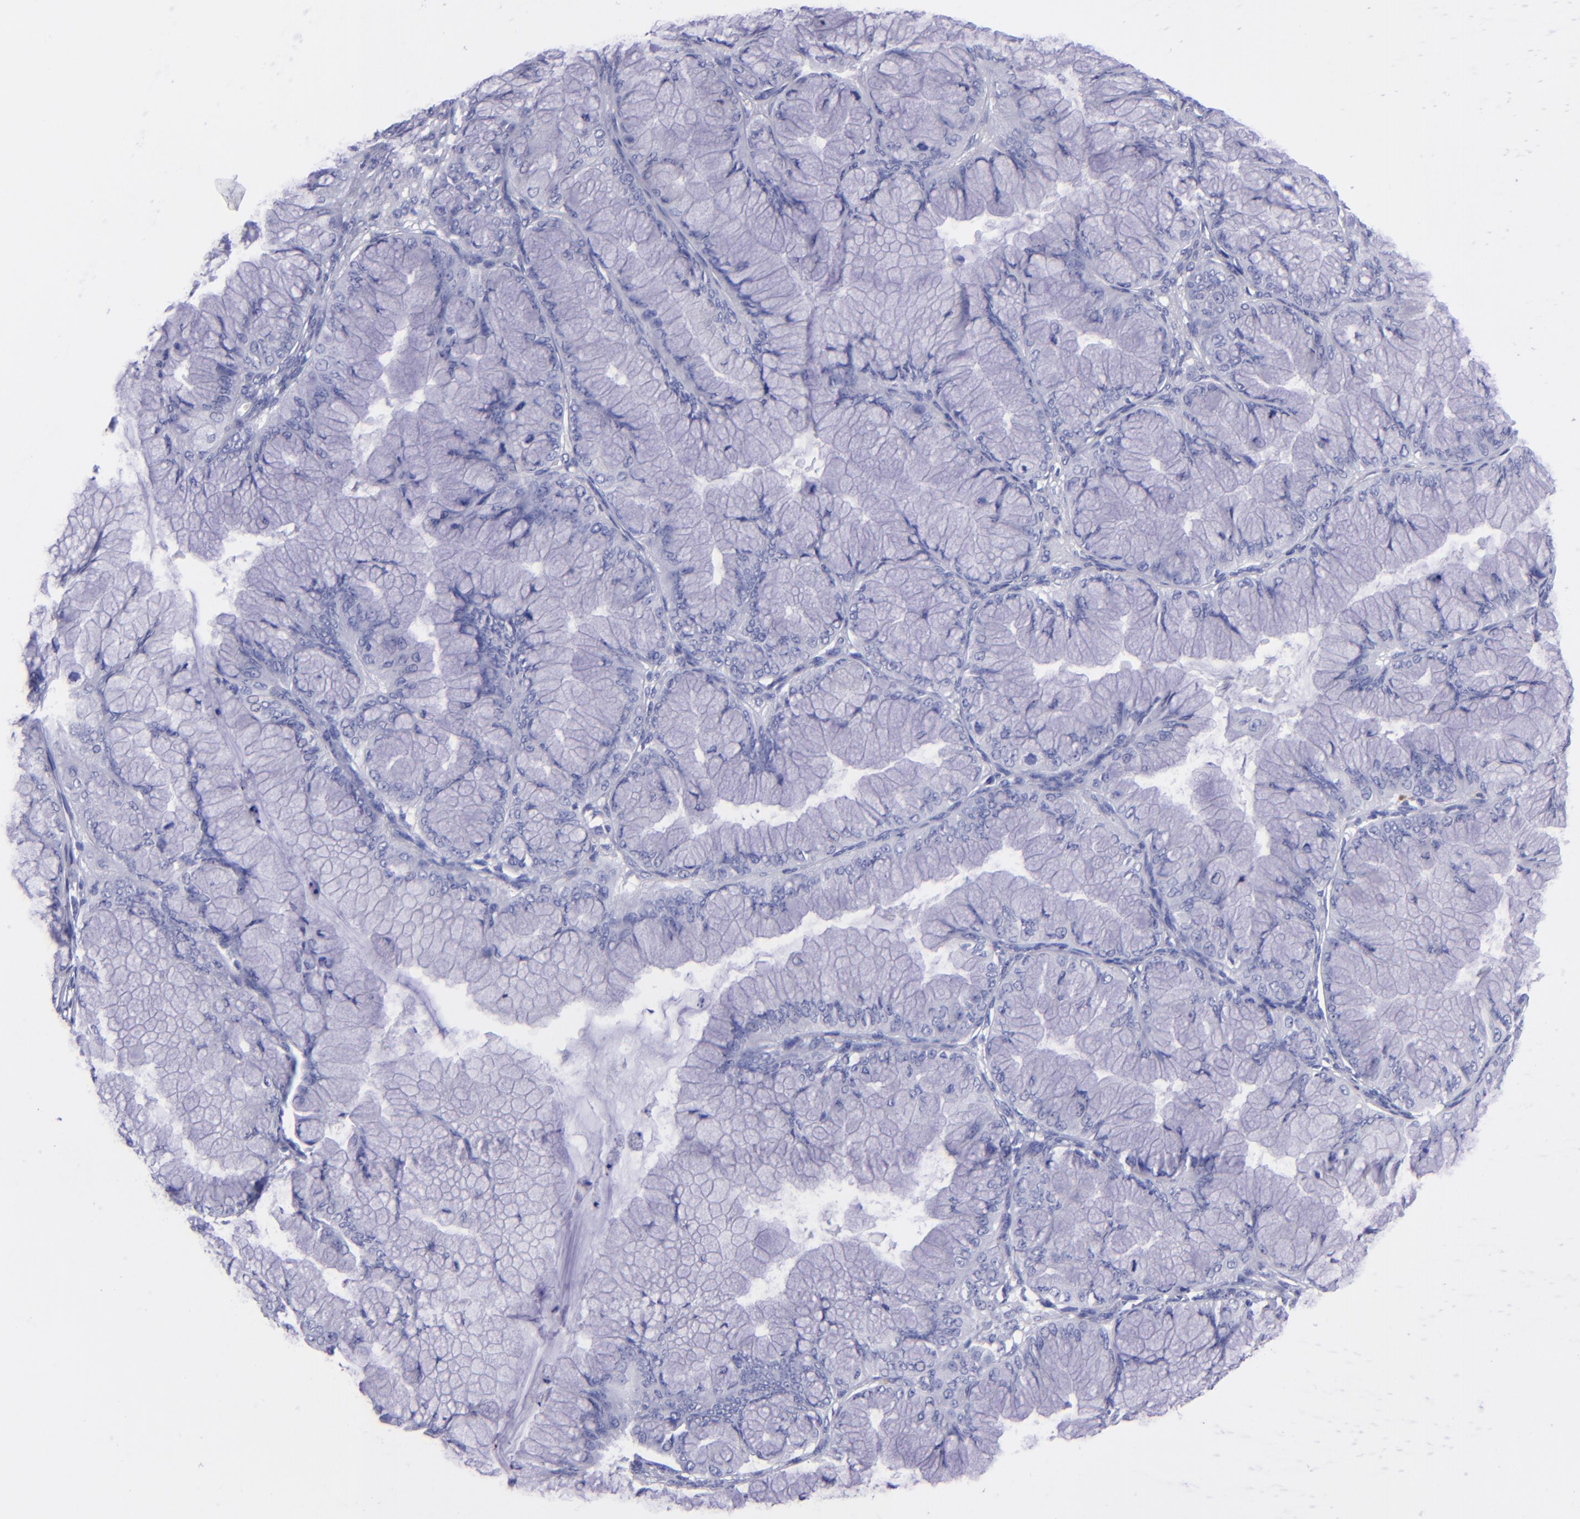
{"staining": {"intensity": "negative", "quantity": "none", "location": "none"}, "tissue": "ovarian cancer", "cell_type": "Tumor cells", "image_type": "cancer", "snomed": [{"axis": "morphology", "description": "Cystadenocarcinoma, mucinous, NOS"}, {"axis": "topography", "description": "Ovary"}], "caption": "Ovarian mucinous cystadenocarcinoma stained for a protein using IHC shows no positivity tumor cells.", "gene": "CR1", "patient": {"sex": "female", "age": 63}}